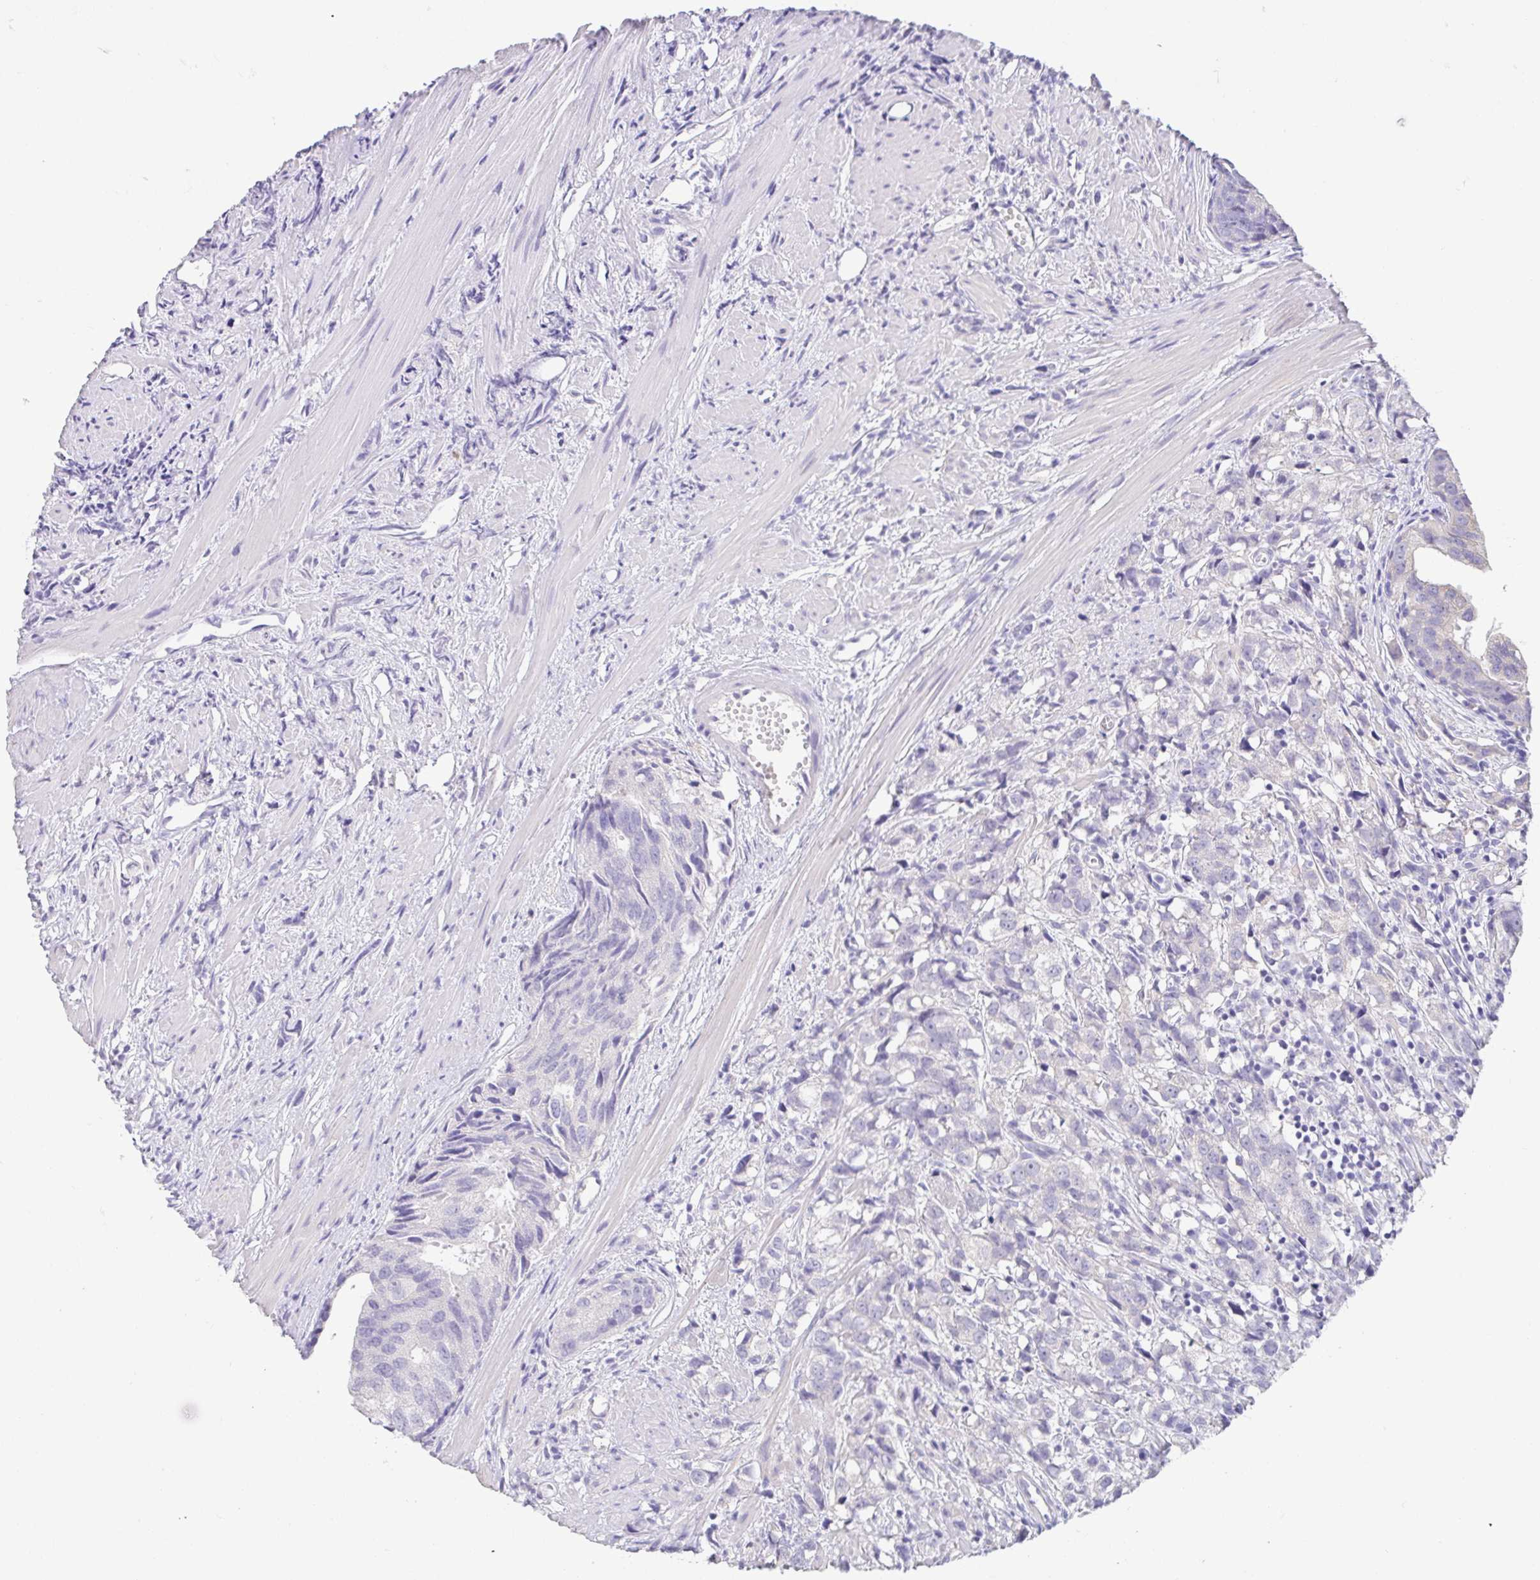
{"staining": {"intensity": "negative", "quantity": "none", "location": "none"}, "tissue": "prostate cancer", "cell_type": "Tumor cells", "image_type": "cancer", "snomed": [{"axis": "morphology", "description": "Adenocarcinoma, High grade"}, {"axis": "topography", "description": "Prostate"}], "caption": "Immunohistochemical staining of human prostate high-grade adenocarcinoma exhibits no significant expression in tumor cells.", "gene": "FABP3", "patient": {"sex": "male", "age": 58}}